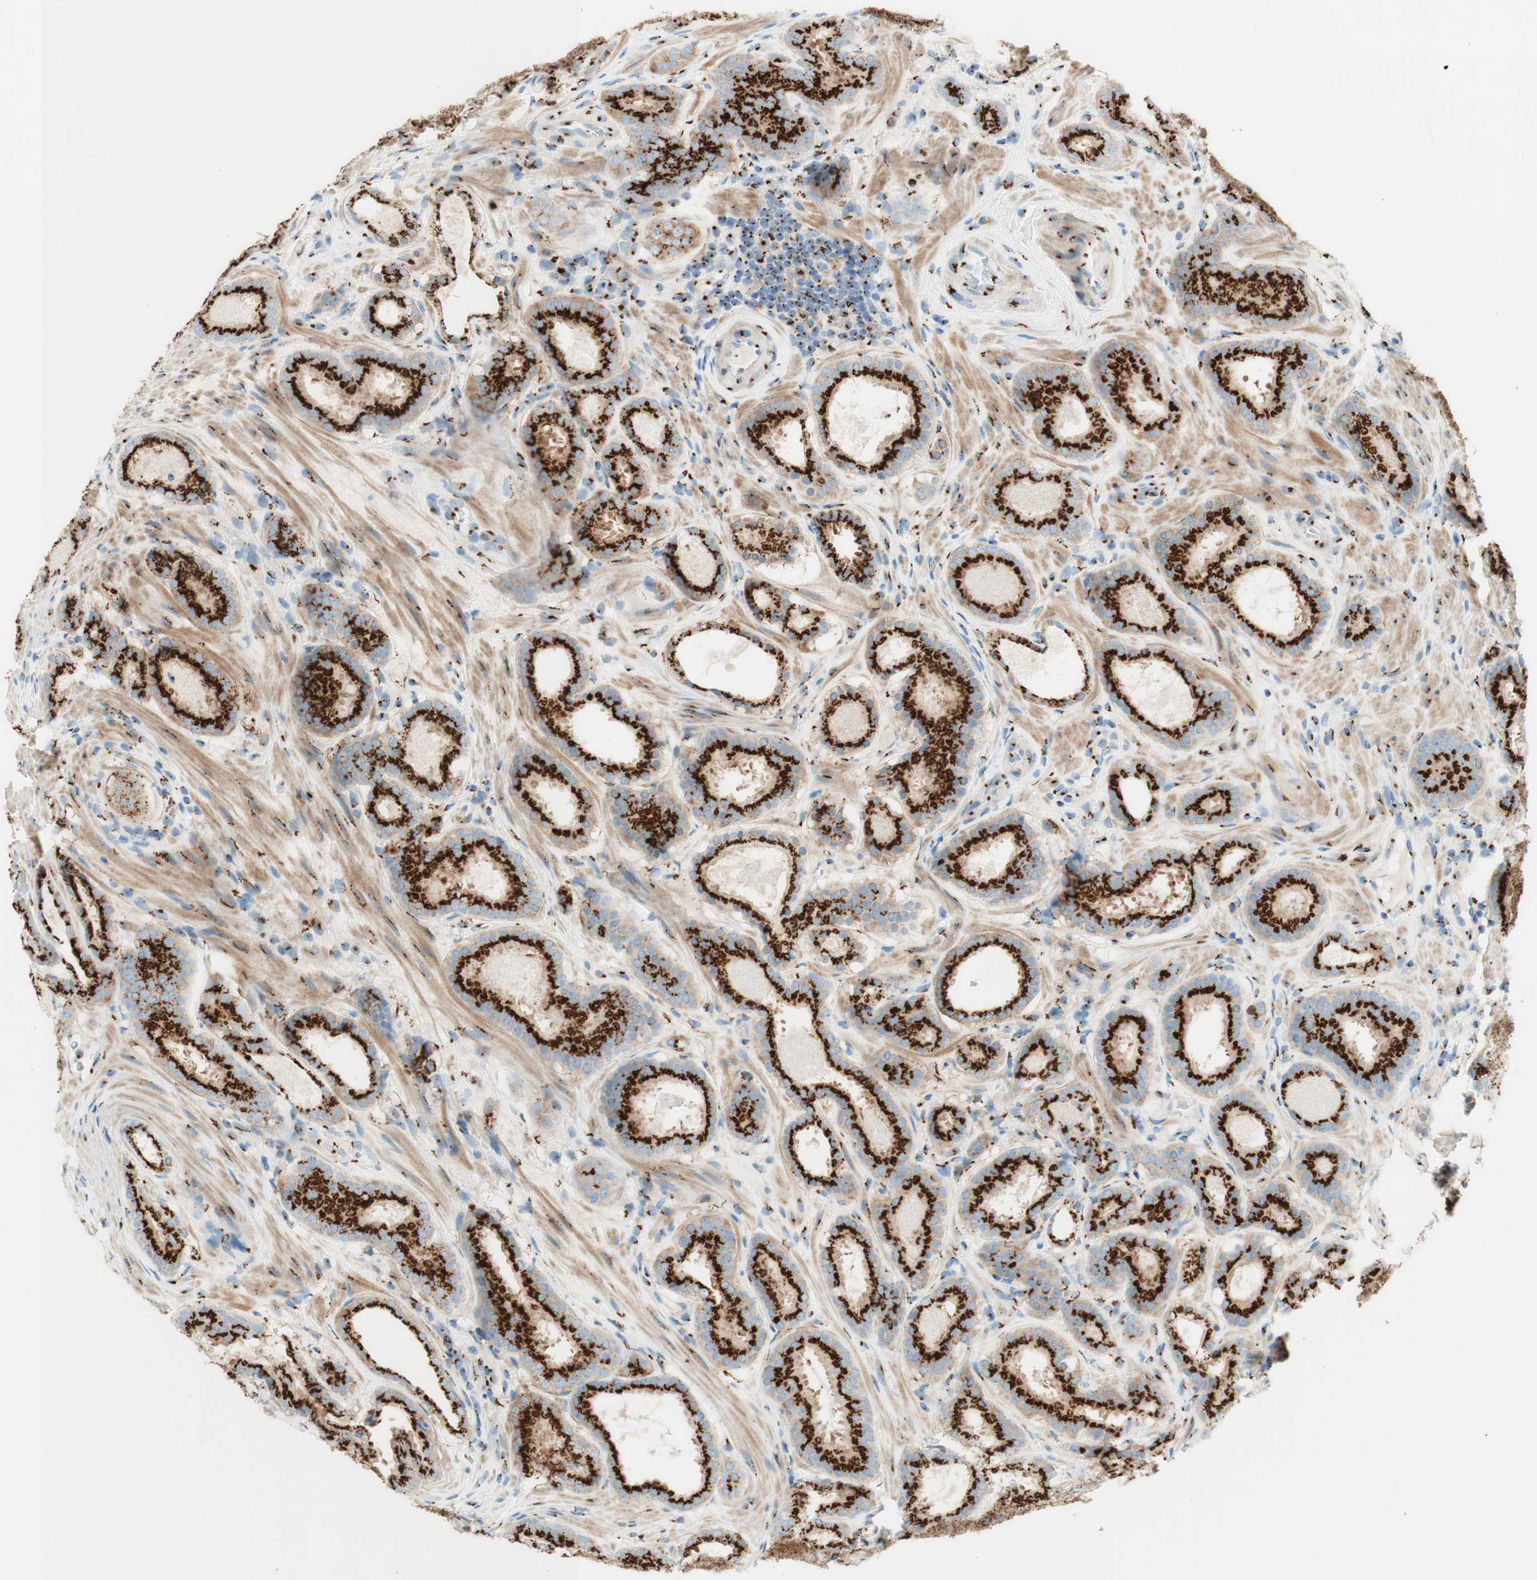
{"staining": {"intensity": "strong", "quantity": ">75%", "location": "cytoplasmic/membranous"}, "tissue": "prostate cancer", "cell_type": "Tumor cells", "image_type": "cancer", "snomed": [{"axis": "morphology", "description": "Adenocarcinoma, Low grade"}, {"axis": "topography", "description": "Prostate"}], "caption": "Human low-grade adenocarcinoma (prostate) stained with a protein marker reveals strong staining in tumor cells.", "gene": "GOLGB1", "patient": {"sex": "male", "age": 69}}